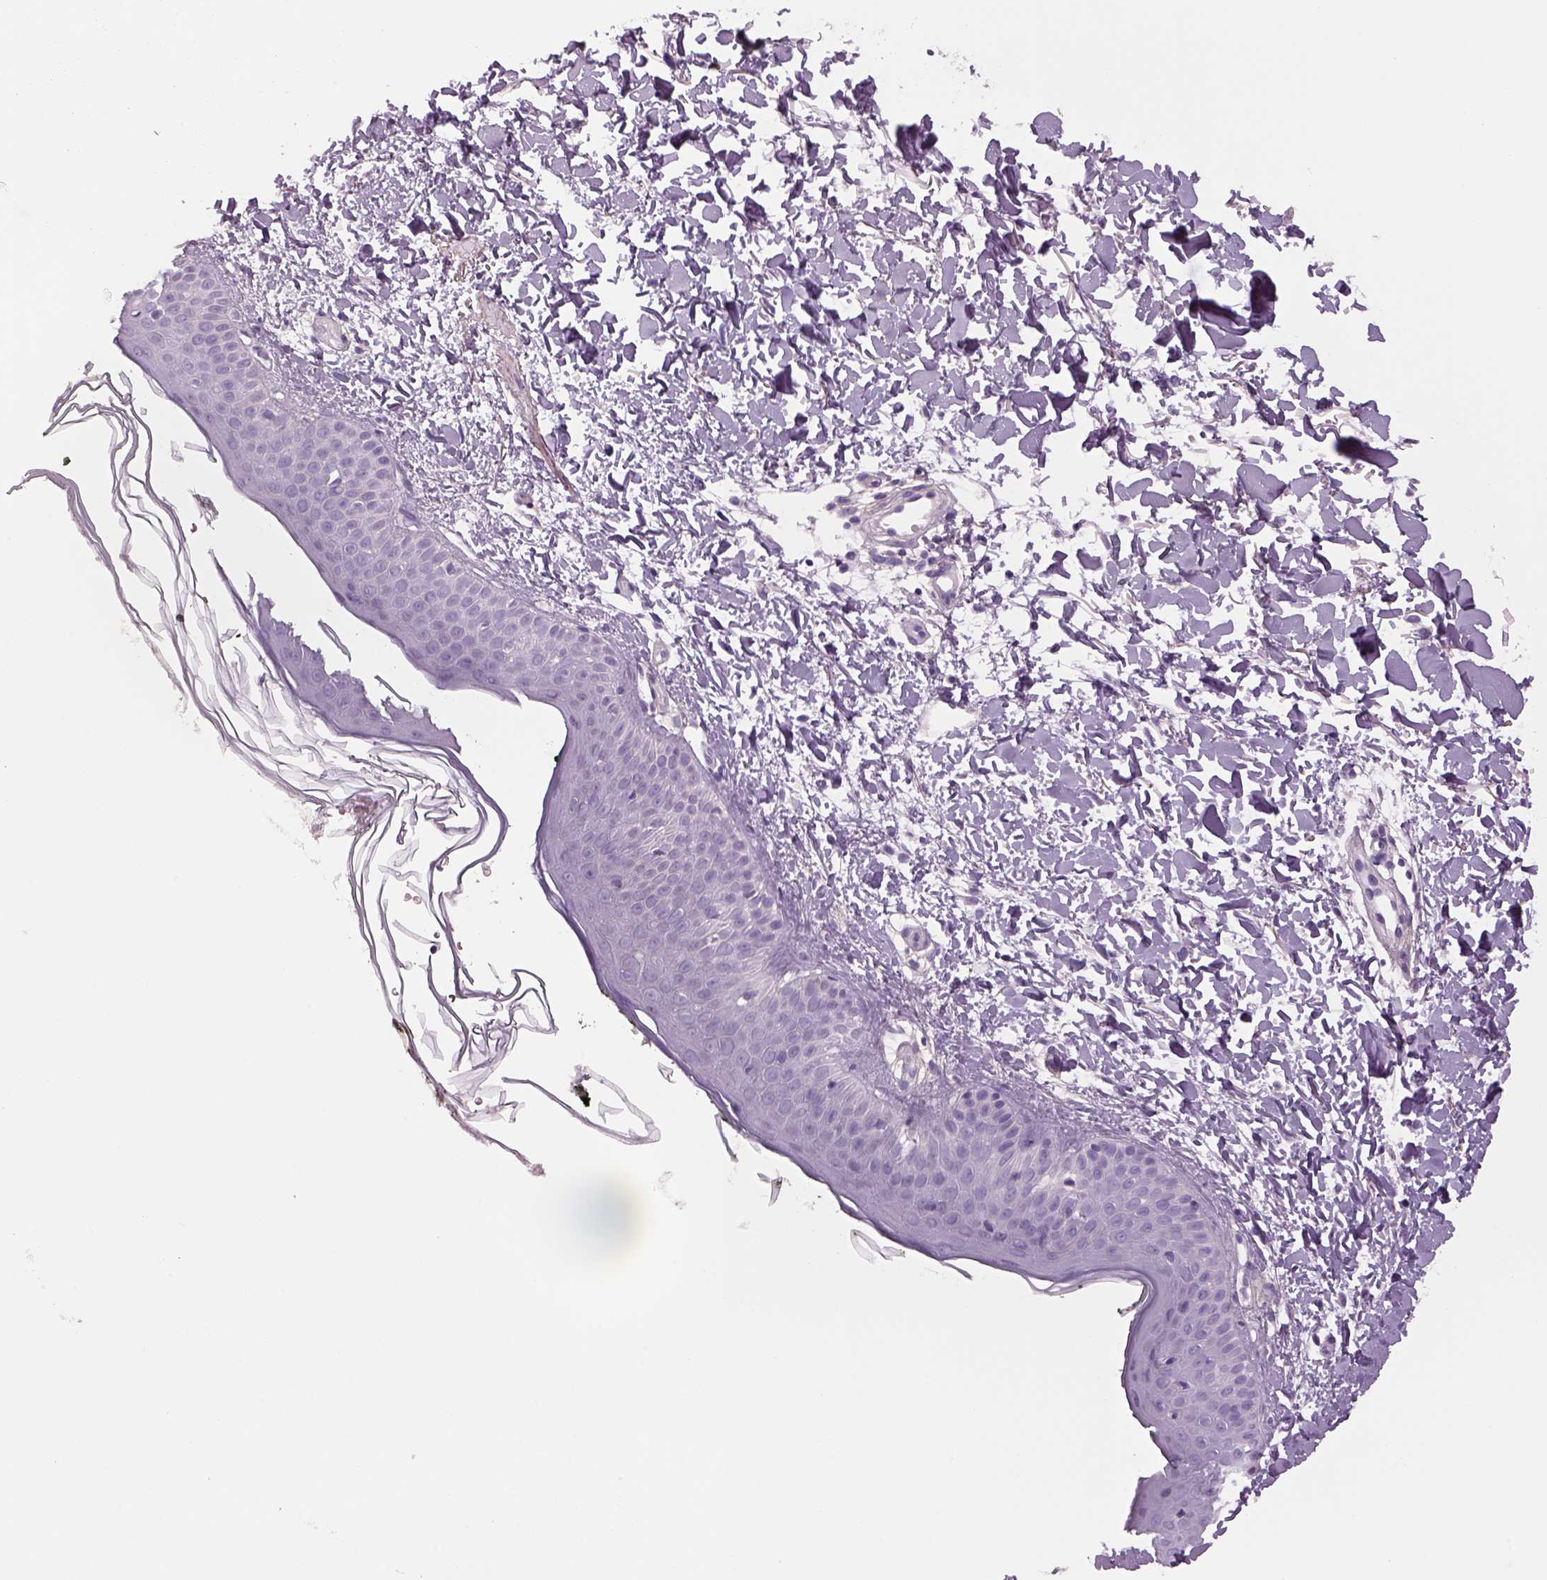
{"staining": {"intensity": "negative", "quantity": "none", "location": "none"}, "tissue": "skin", "cell_type": "Fibroblasts", "image_type": "normal", "snomed": [{"axis": "morphology", "description": "Normal tissue, NOS"}, {"axis": "topography", "description": "Skin"}], "caption": "The IHC photomicrograph has no significant positivity in fibroblasts of skin. Brightfield microscopy of immunohistochemistry stained with DAB (3,3'-diaminobenzidine) (brown) and hematoxylin (blue), captured at high magnification.", "gene": "MDH1B", "patient": {"sex": "female", "age": 62}}